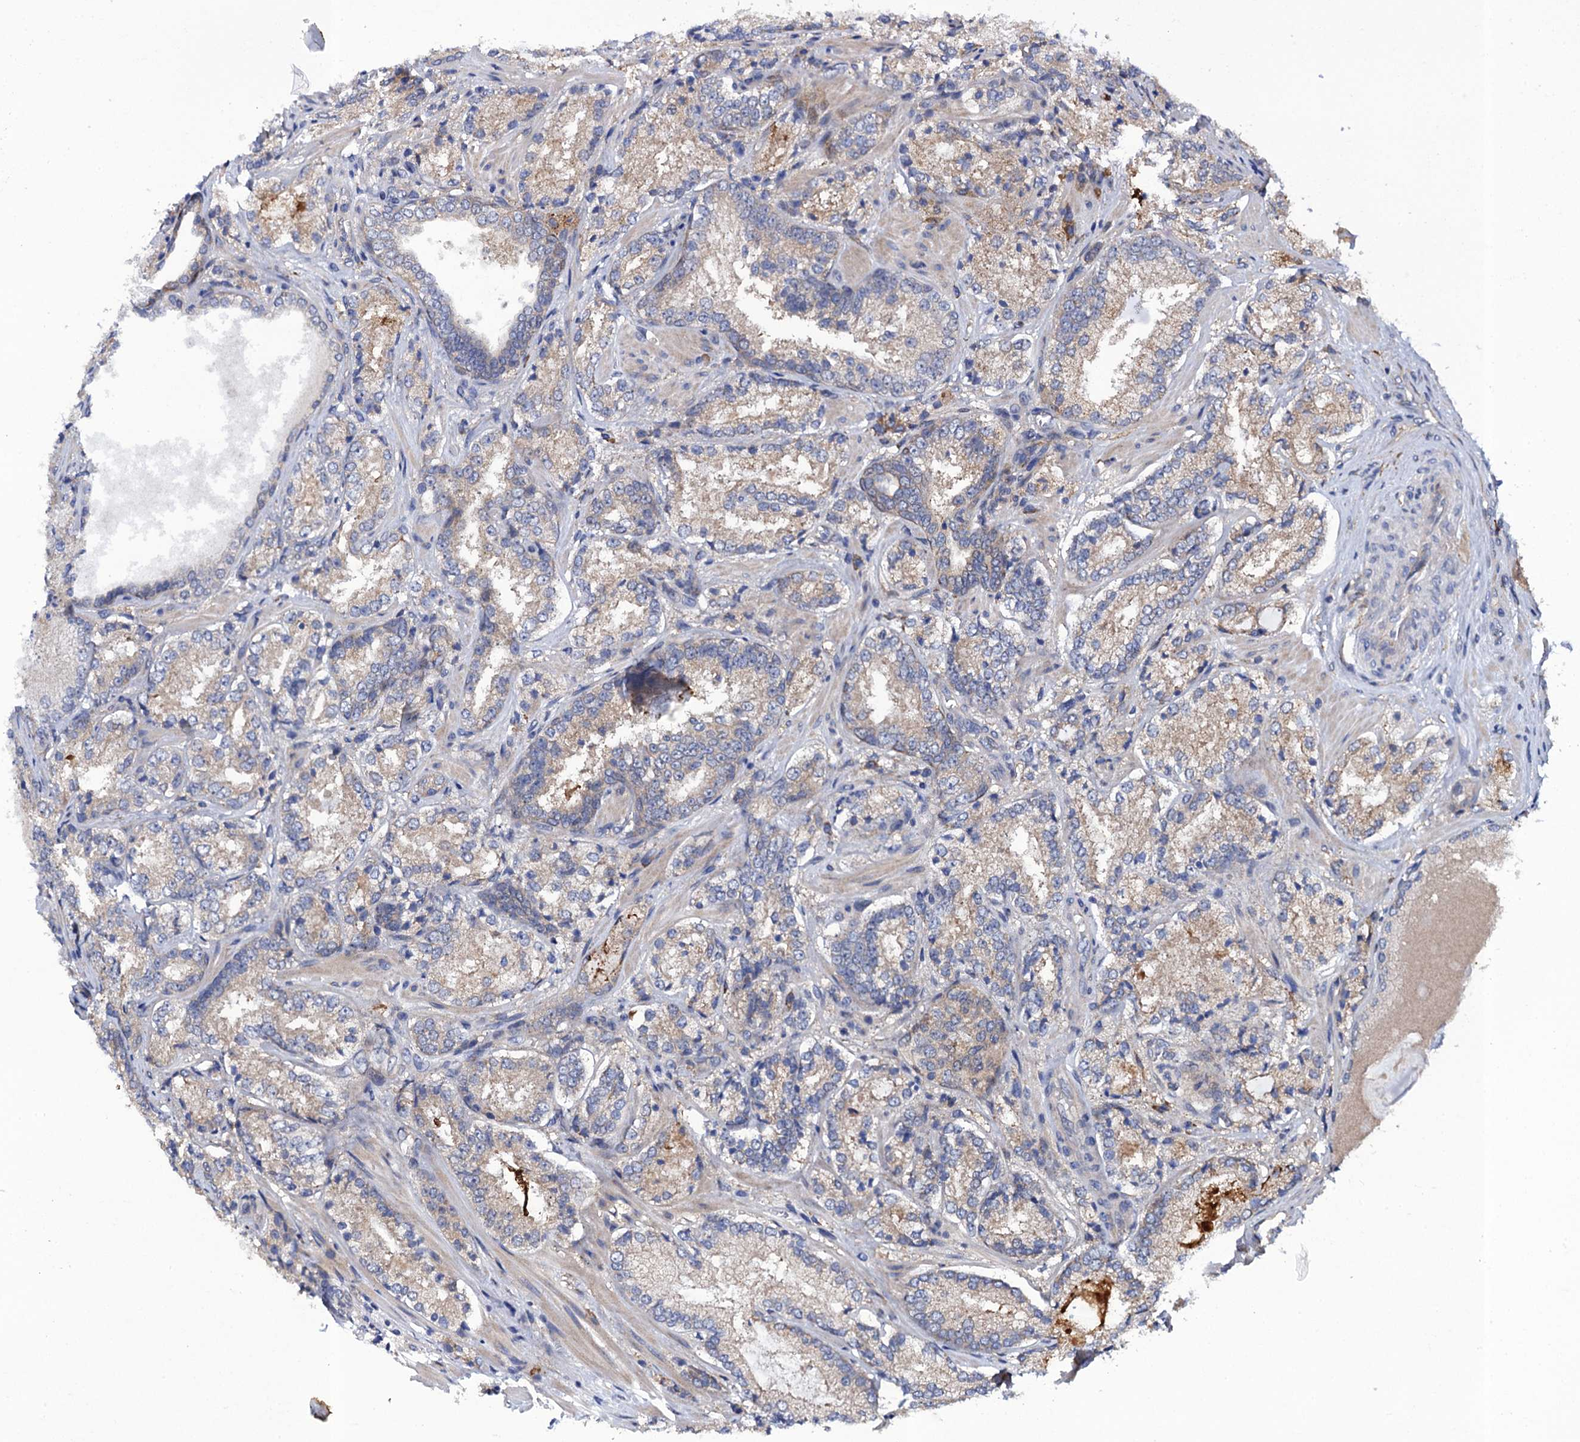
{"staining": {"intensity": "weak", "quantity": "<25%", "location": "cytoplasmic/membranous"}, "tissue": "prostate cancer", "cell_type": "Tumor cells", "image_type": "cancer", "snomed": [{"axis": "morphology", "description": "Adenocarcinoma, Low grade"}, {"axis": "topography", "description": "Prostate"}], "caption": "Protein analysis of prostate adenocarcinoma (low-grade) exhibits no significant staining in tumor cells.", "gene": "PGLS", "patient": {"sex": "male", "age": 74}}